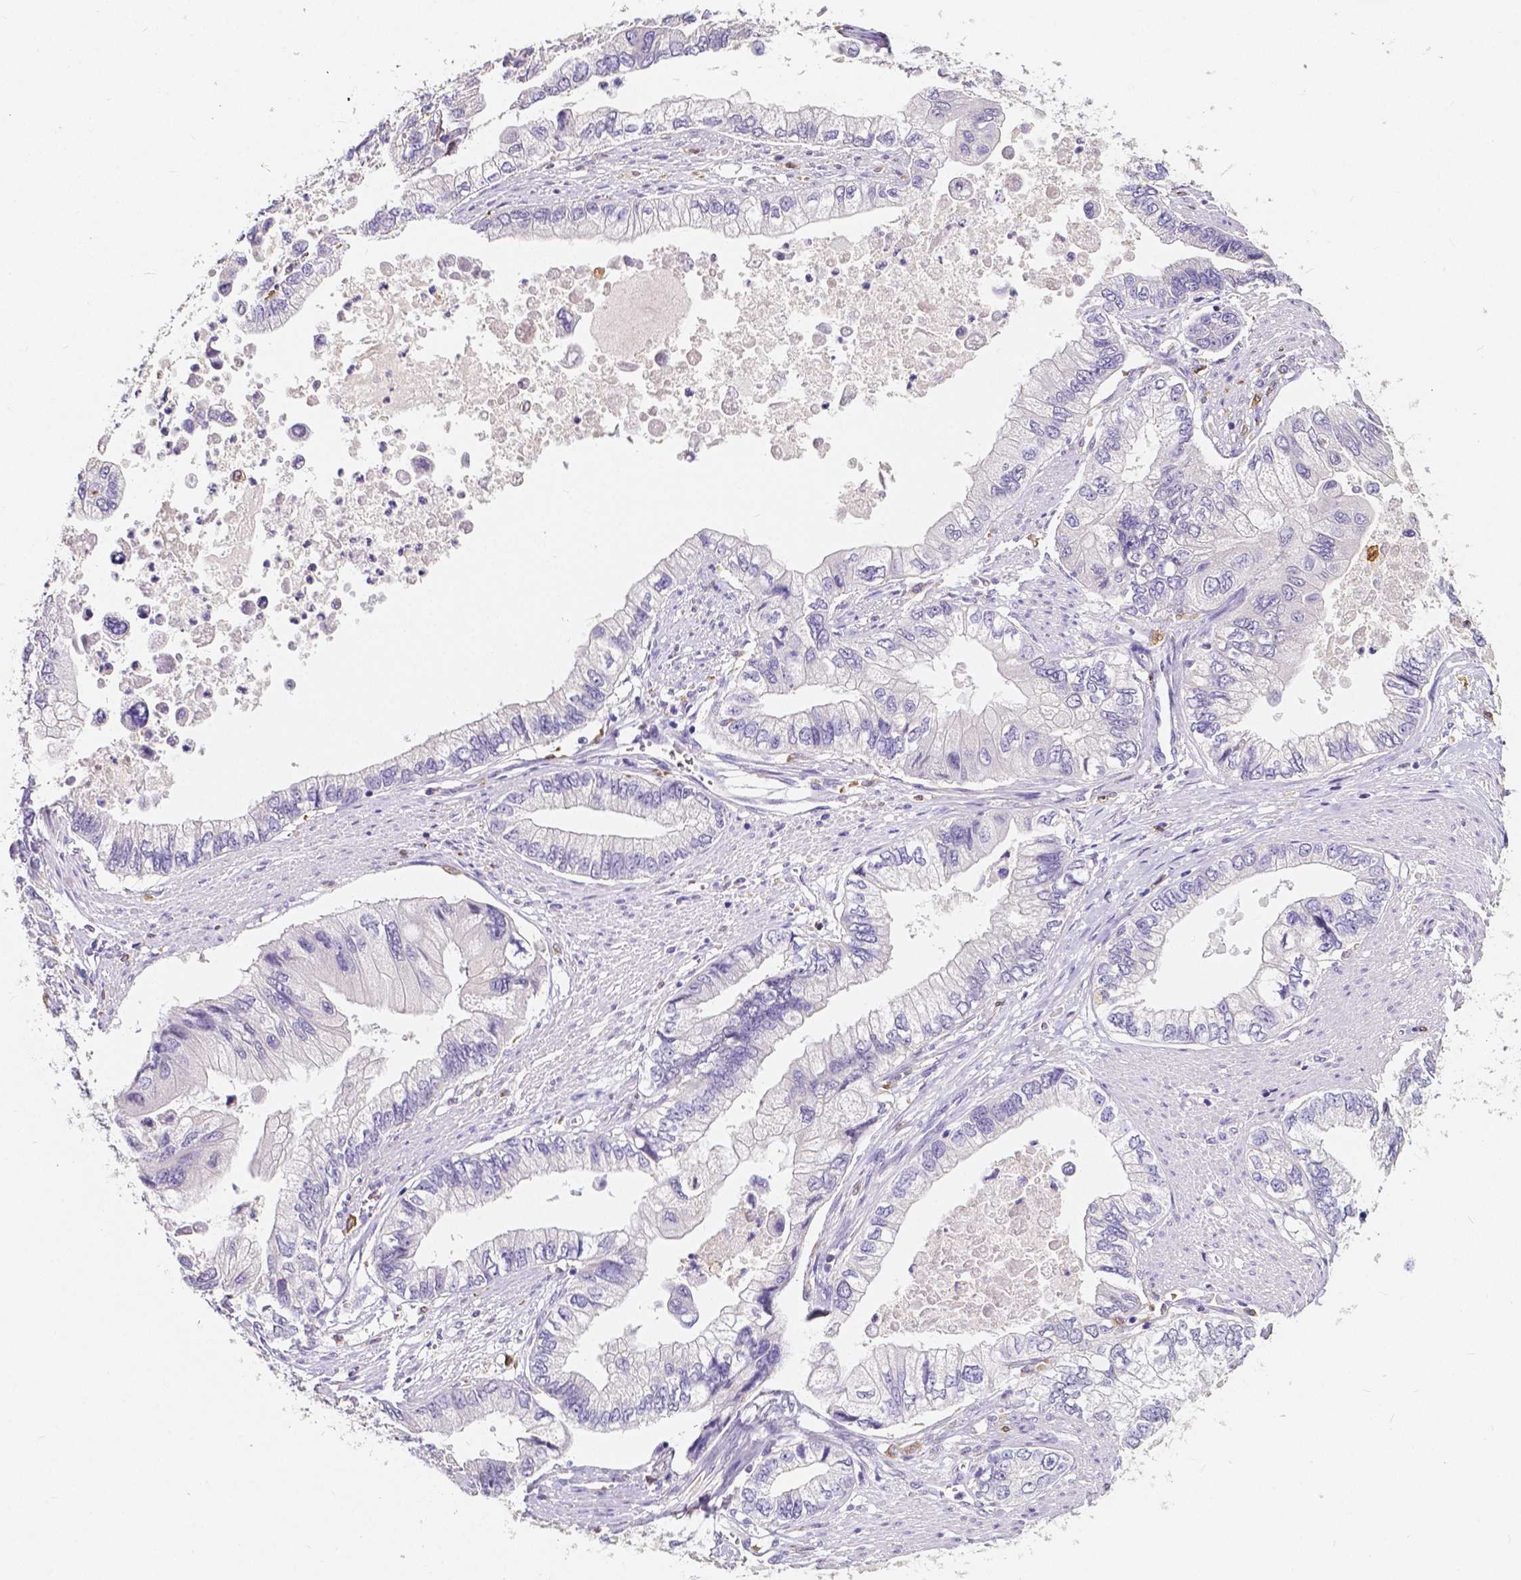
{"staining": {"intensity": "negative", "quantity": "none", "location": "none"}, "tissue": "stomach cancer", "cell_type": "Tumor cells", "image_type": "cancer", "snomed": [{"axis": "morphology", "description": "Adenocarcinoma, NOS"}, {"axis": "topography", "description": "Pancreas"}, {"axis": "topography", "description": "Stomach, upper"}], "caption": "Tumor cells show no significant positivity in stomach cancer. (IHC, brightfield microscopy, high magnification).", "gene": "ACP5", "patient": {"sex": "male", "age": 77}}